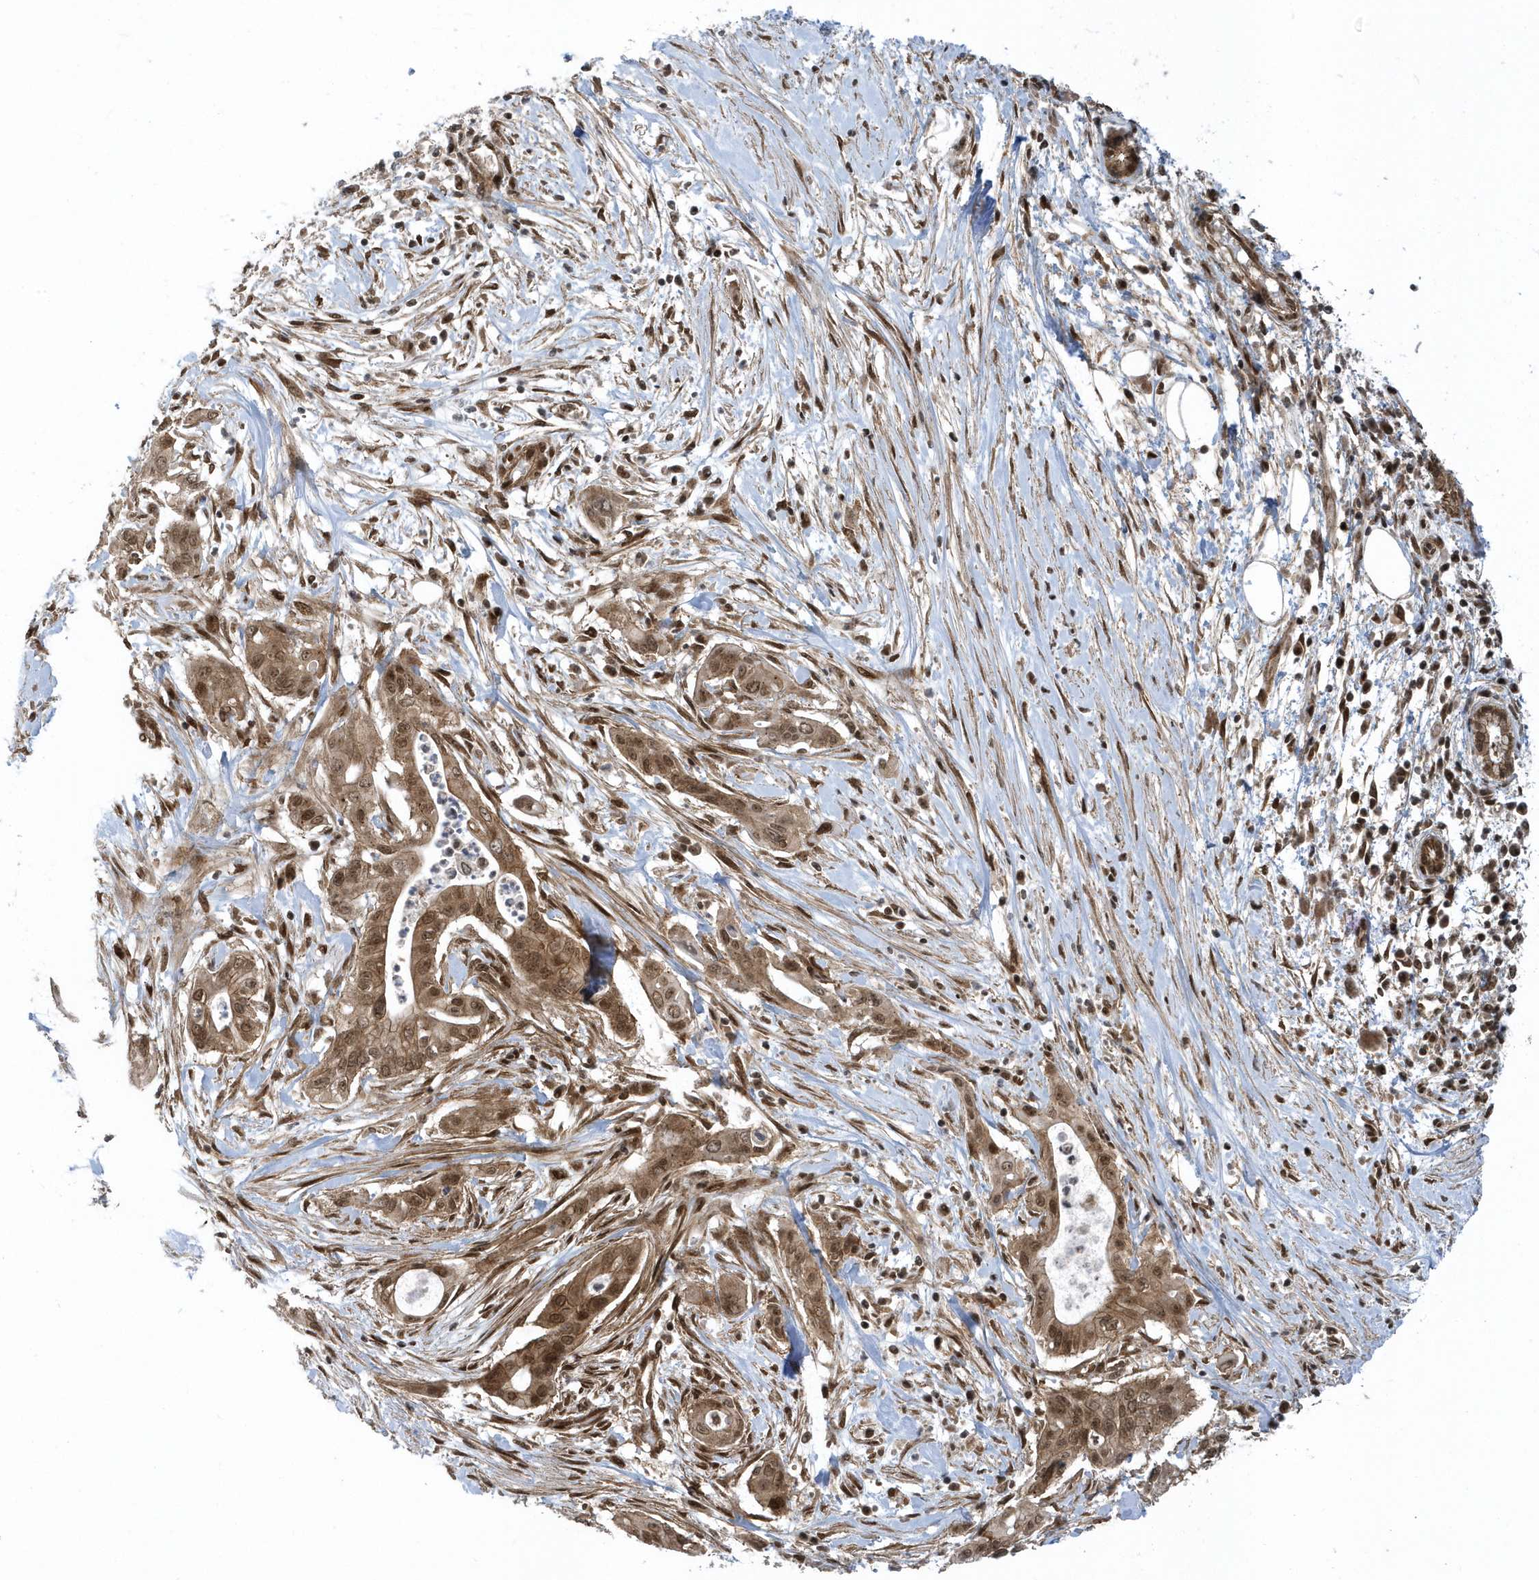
{"staining": {"intensity": "moderate", "quantity": ">75%", "location": "cytoplasmic/membranous,nuclear"}, "tissue": "pancreatic cancer", "cell_type": "Tumor cells", "image_type": "cancer", "snomed": [{"axis": "morphology", "description": "Adenocarcinoma, NOS"}, {"axis": "topography", "description": "Pancreas"}], "caption": "The micrograph exhibits a brown stain indicating the presence of a protein in the cytoplasmic/membranous and nuclear of tumor cells in pancreatic adenocarcinoma.", "gene": "USP53", "patient": {"sex": "male", "age": 58}}